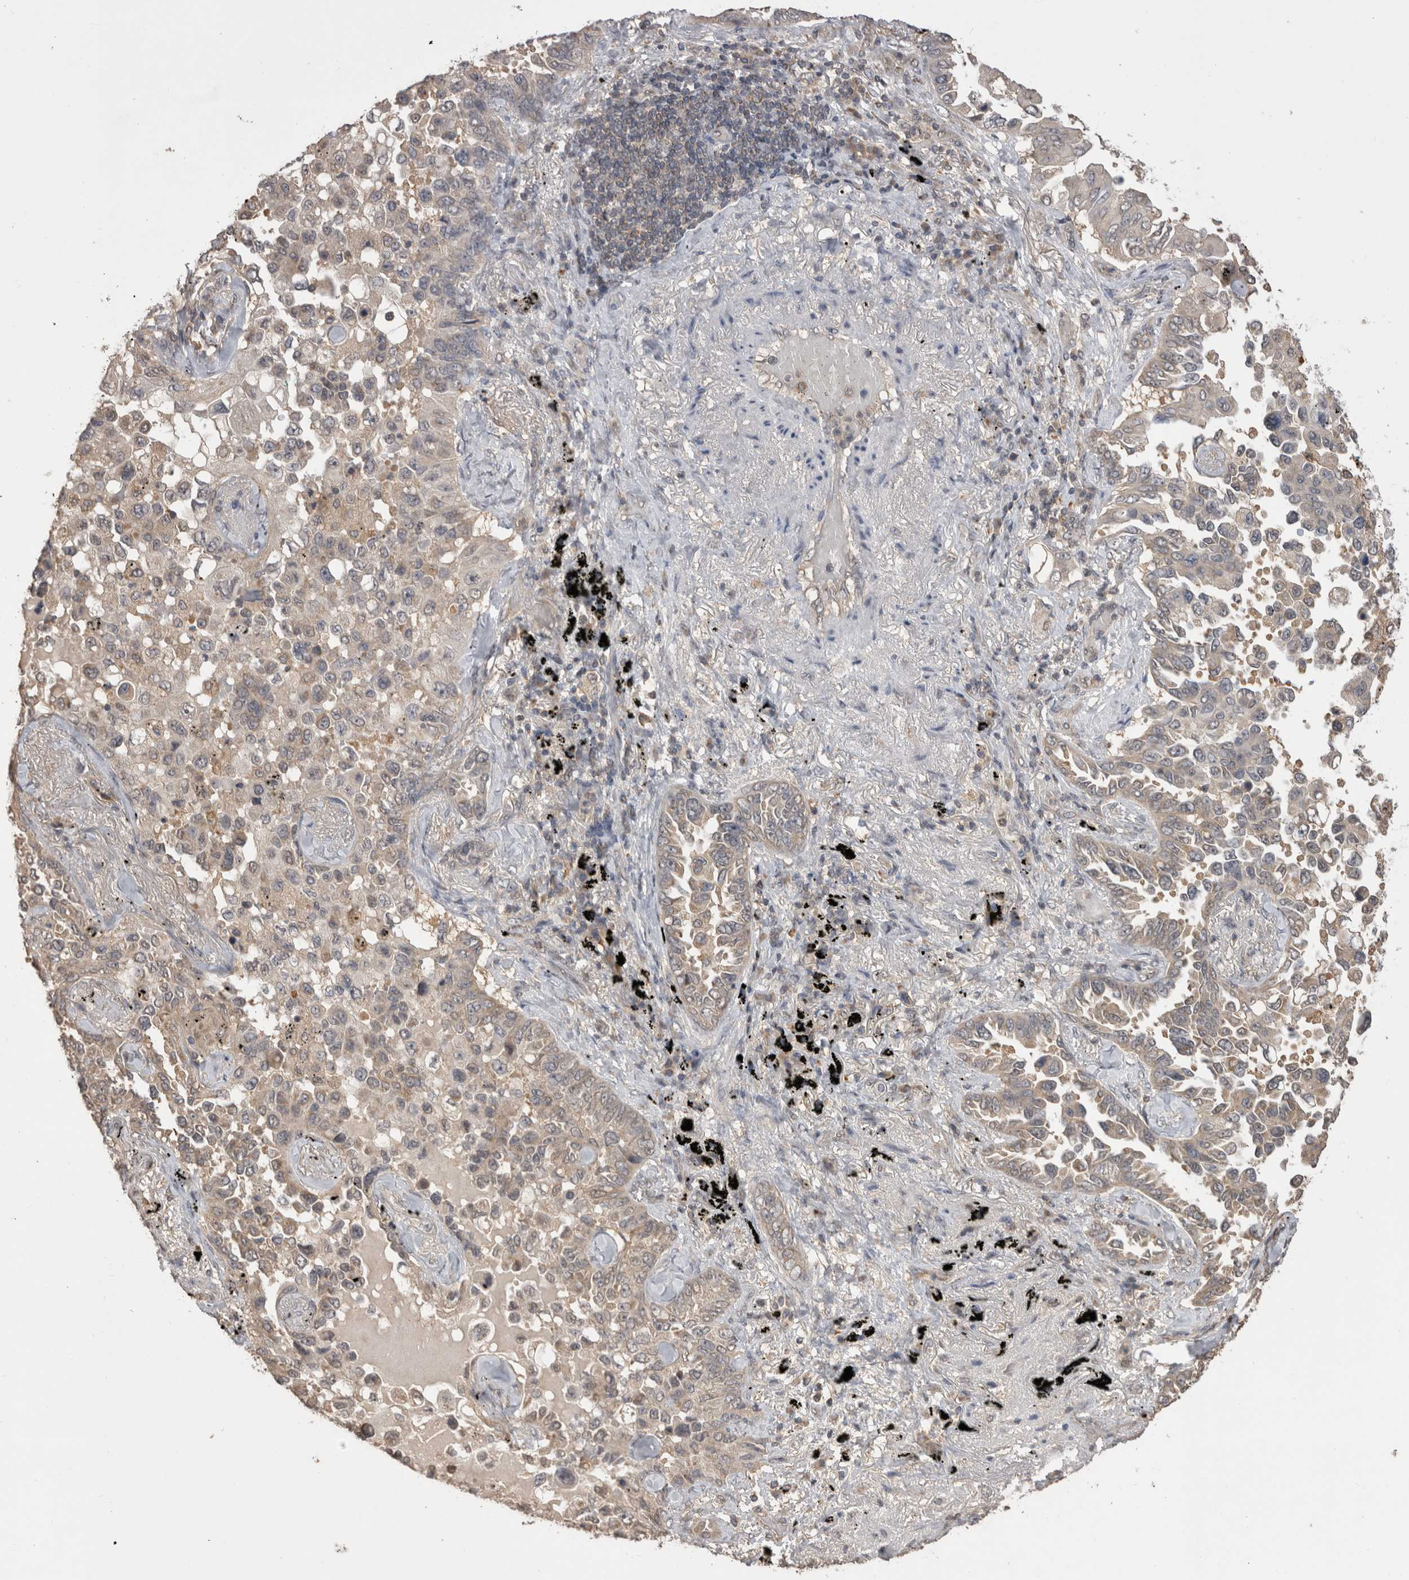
{"staining": {"intensity": "negative", "quantity": "none", "location": "none"}, "tissue": "lung cancer", "cell_type": "Tumor cells", "image_type": "cancer", "snomed": [{"axis": "morphology", "description": "Adenocarcinoma, NOS"}, {"axis": "topography", "description": "Lung"}], "caption": "Immunohistochemistry (IHC) histopathology image of human lung cancer (adenocarcinoma) stained for a protein (brown), which shows no expression in tumor cells.", "gene": "PREP", "patient": {"sex": "female", "age": 67}}